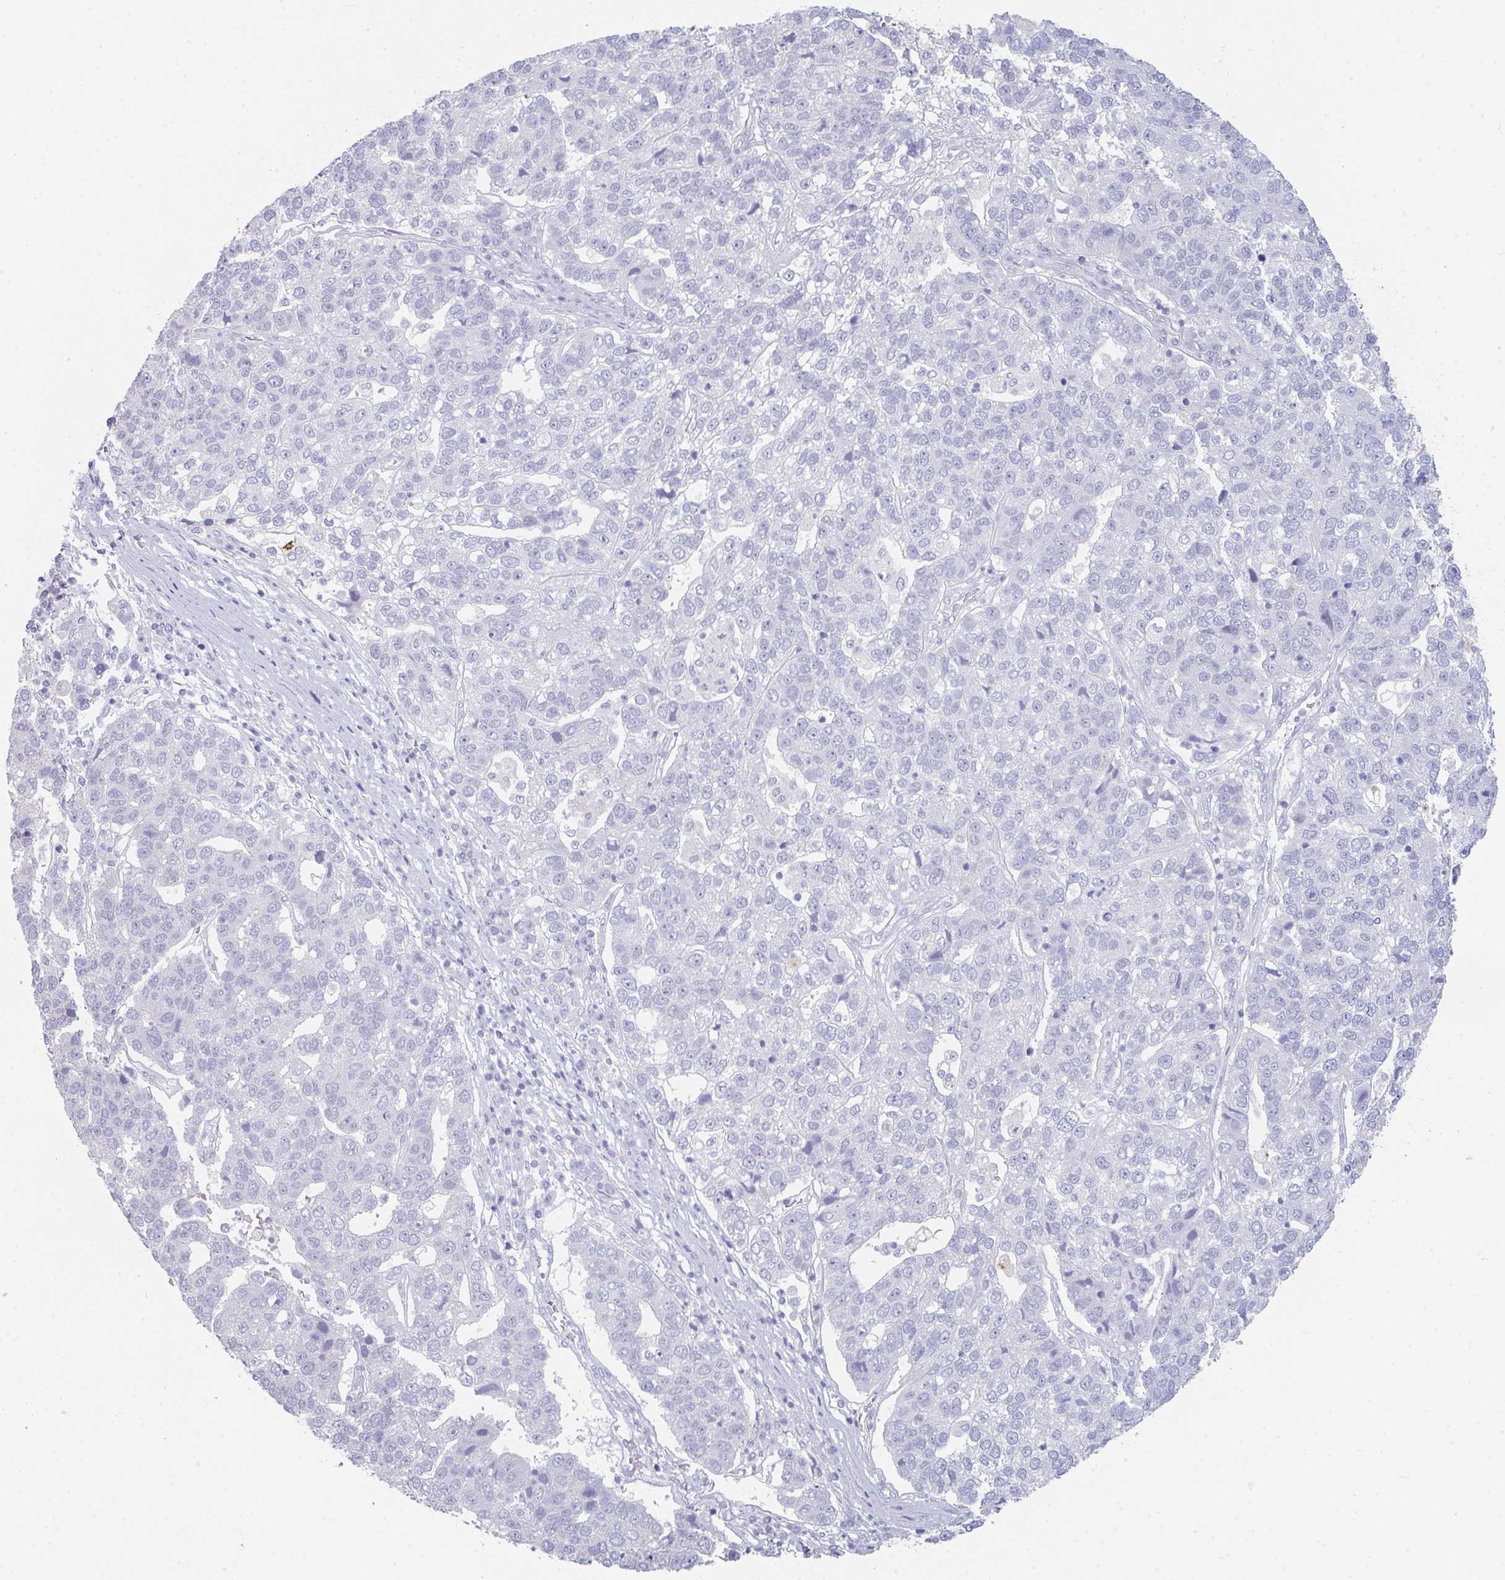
{"staining": {"intensity": "negative", "quantity": "none", "location": "none"}, "tissue": "pancreatic cancer", "cell_type": "Tumor cells", "image_type": "cancer", "snomed": [{"axis": "morphology", "description": "Adenocarcinoma, NOS"}, {"axis": "topography", "description": "Pancreas"}], "caption": "IHC image of neoplastic tissue: pancreatic adenocarcinoma stained with DAB (3,3'-diaminobenzidine) shows no significant protein expression in tumor cells. (Stains: DAB (3,3'-diaminobenzidine) IHC with hematoxylin counter stain, Microscopy: brightfield microscopy at high magnification).", "gene": "RUBCN", "patient": {"sex": "female", "age": 61}}